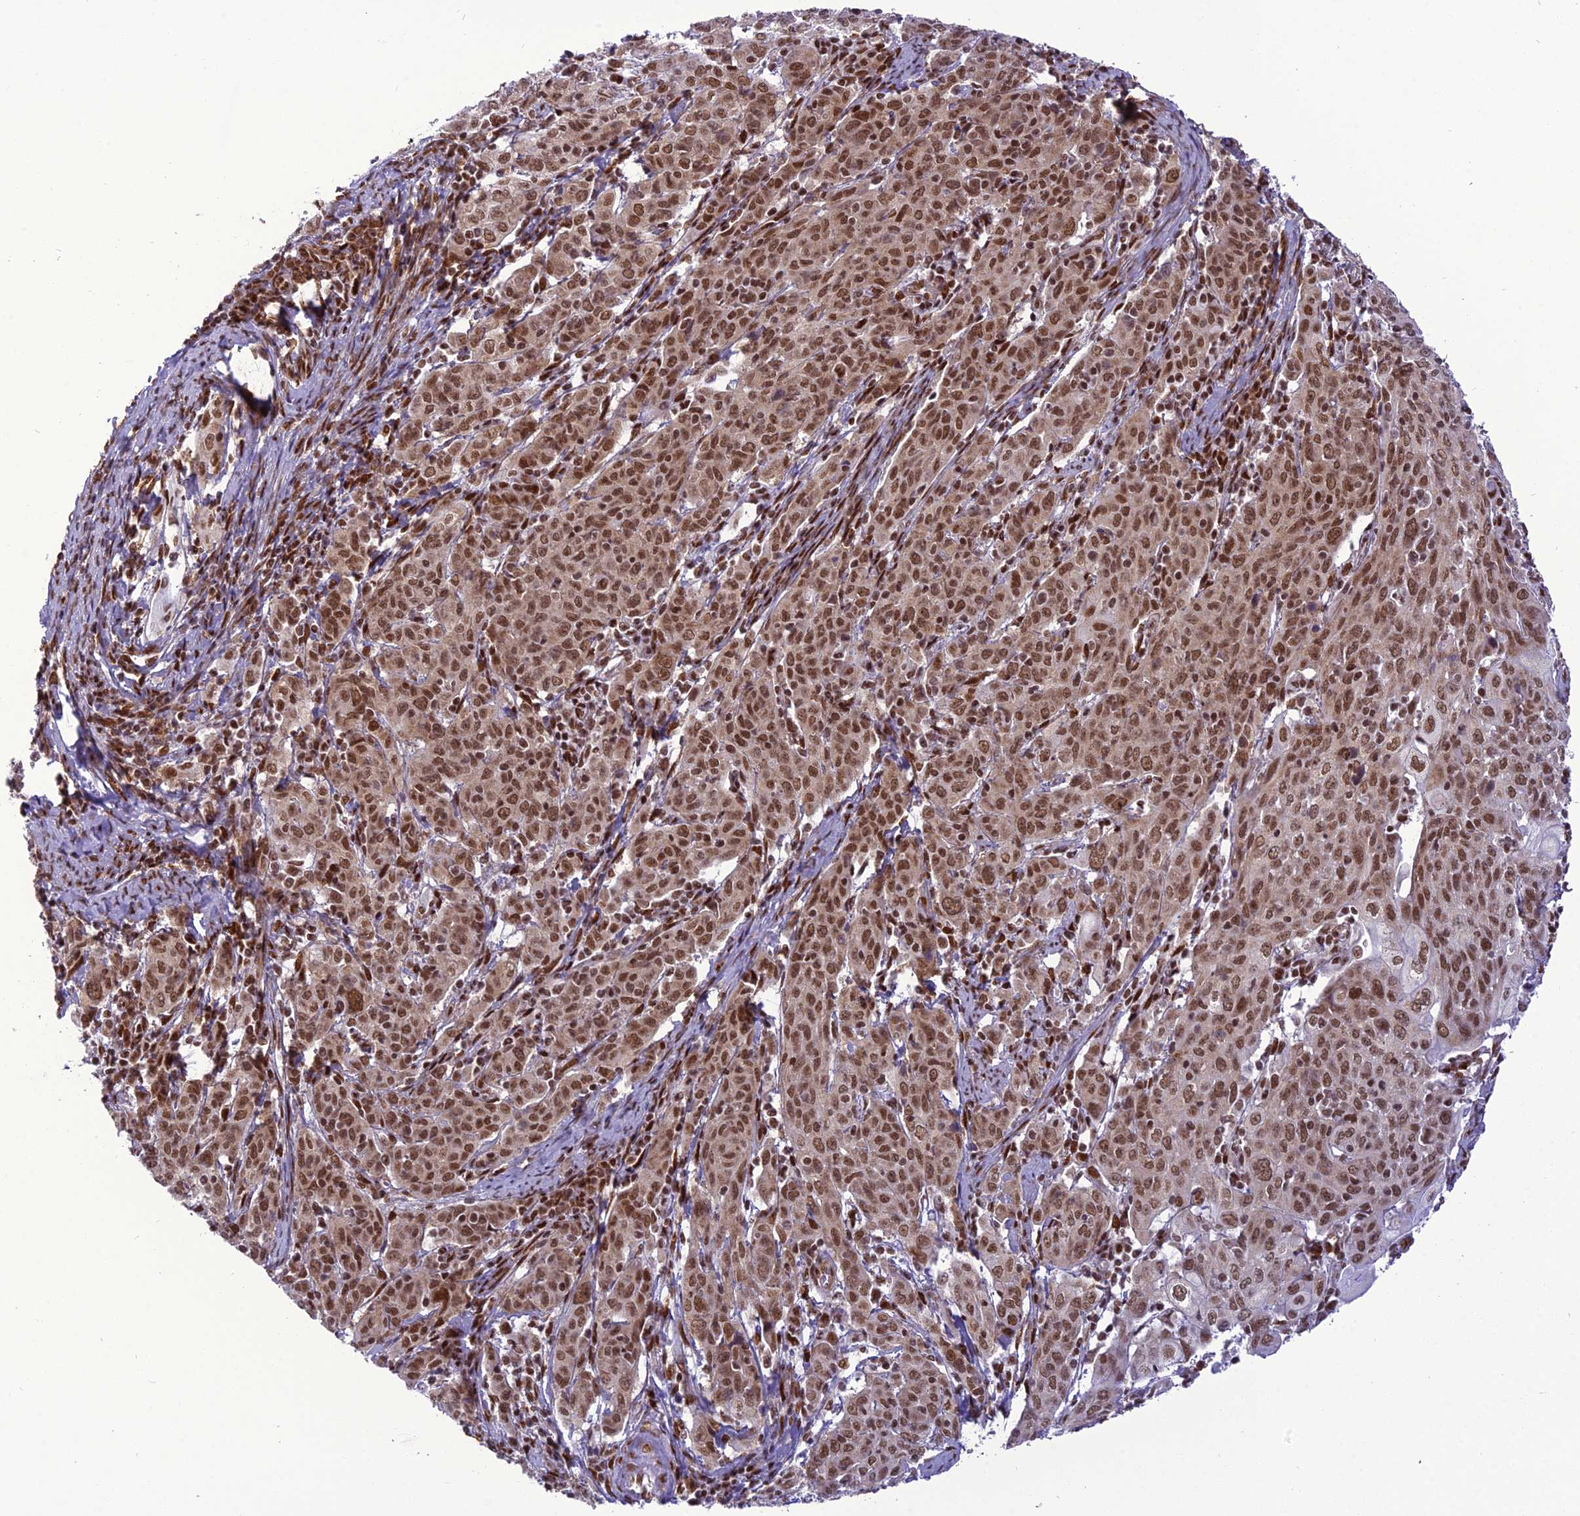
{"staining": {"intensity": "moderate", "quantity": ">75%", "location": "nuclear"}, "tissue": "cervical cancer", "cell_type": "Tumor cells", "image_type": "cancer", "snomed": [{"axis": "morphology", "description": "Squamous cell carcinoma, NOS"}, {"axis": "topography", "description": "Cervix"}], "caption": "Brown immunohistochemical staining in cervical cancer (squamous cell carcinoma) displays moderate nuclear positivity in about >75% of tumor cells.", "gene": "DDX1", "patient": {"sex": "female", "age": 67}}